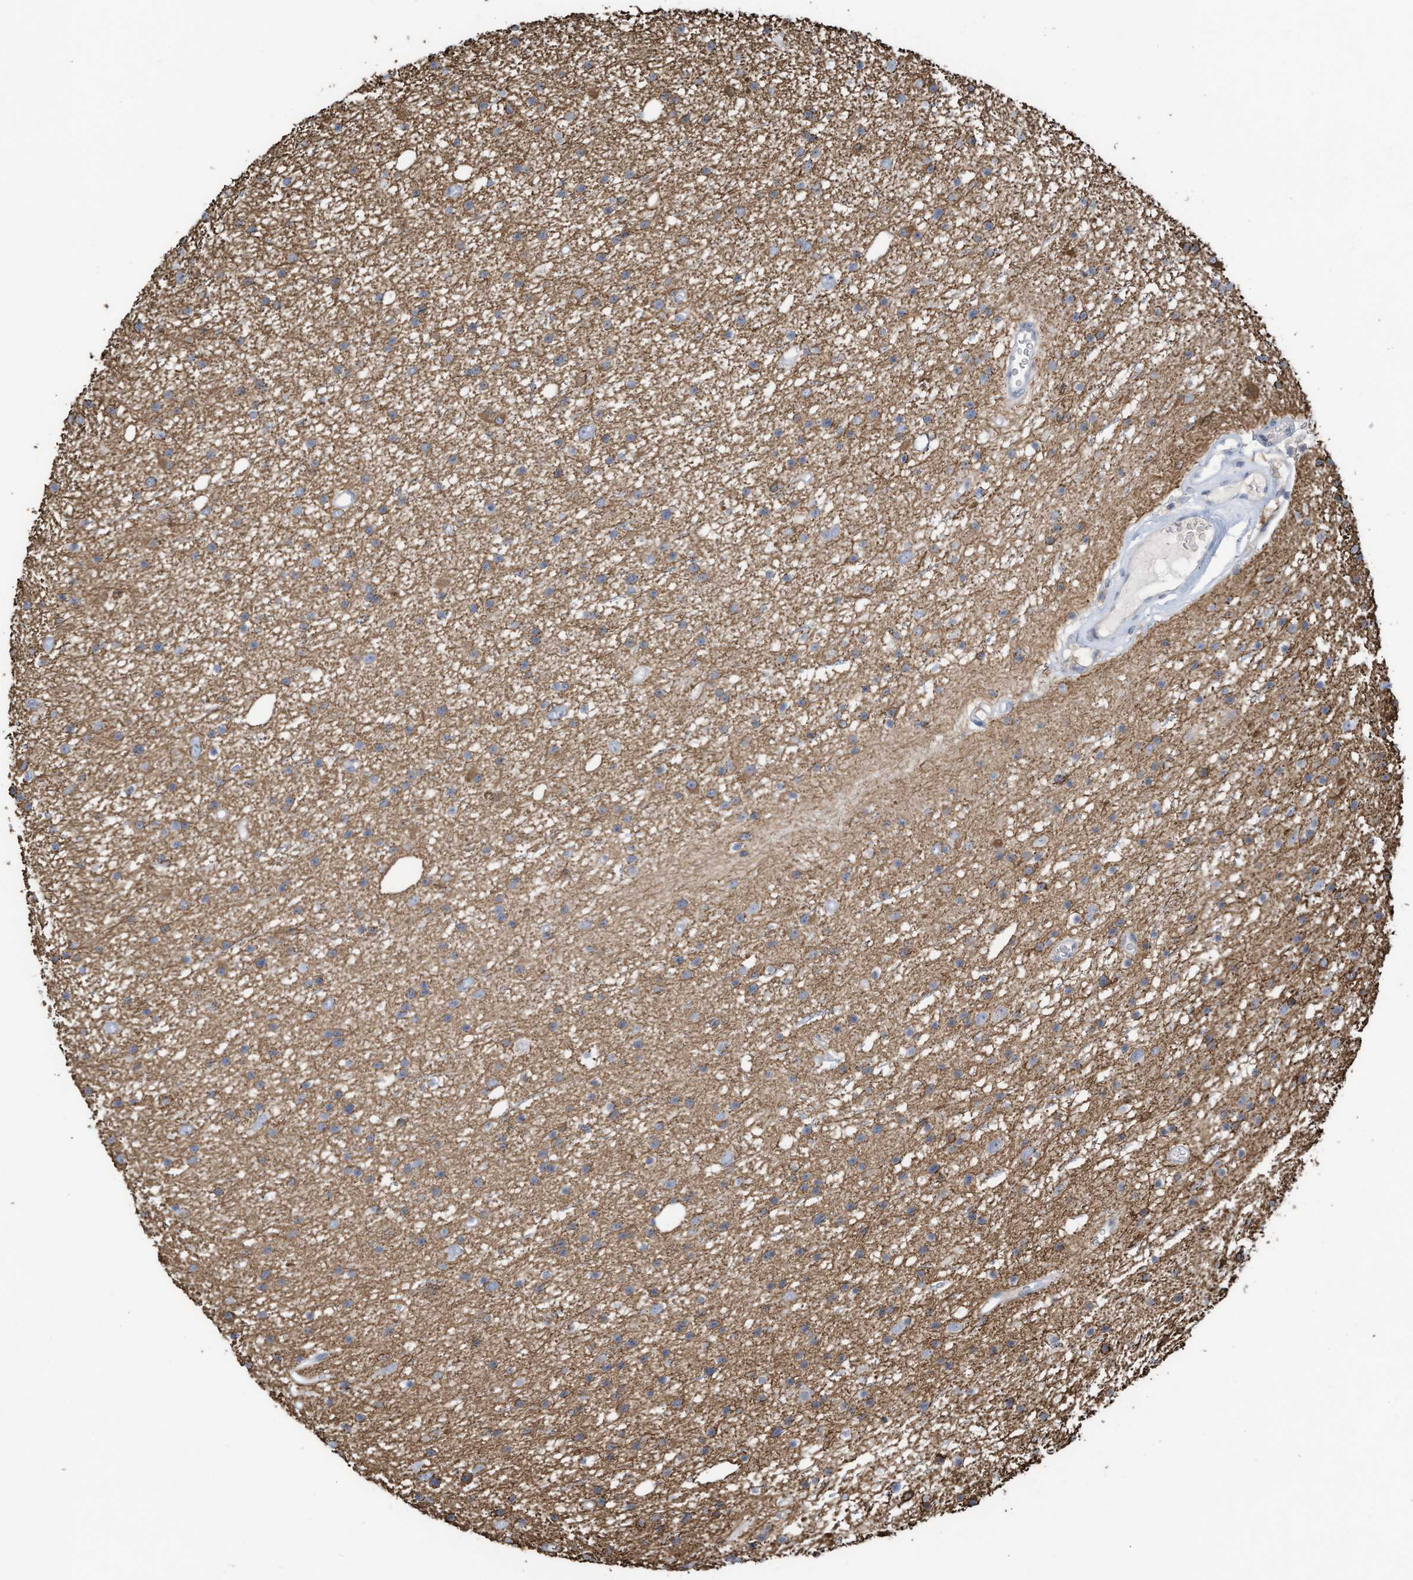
{"staining": {"intensity": "weak", "quantity": ">75%", "location": "cytoplasmic/membranous"}, "tissue": "glioma", "cell_type": "Tumor cells", "image_type": "cancer", "snomed": [{"axis": "morphology", "description": "Glioma, malignant, Low grade"}, {"axis": "topography", "description": "Cerebral cortex"}], "caption": "Protein staining of malignant glioma (low-grade) tissue demonstrates weak cytoplasmic/membranous staining in about >75% of tumor cells. Using DAB (brown) and hematoxylin (blue) stains, captured at high magnification using brightfield microscopy.", "gene": "SLC1A5", "patient": {"sex": "female", "age": 39}}